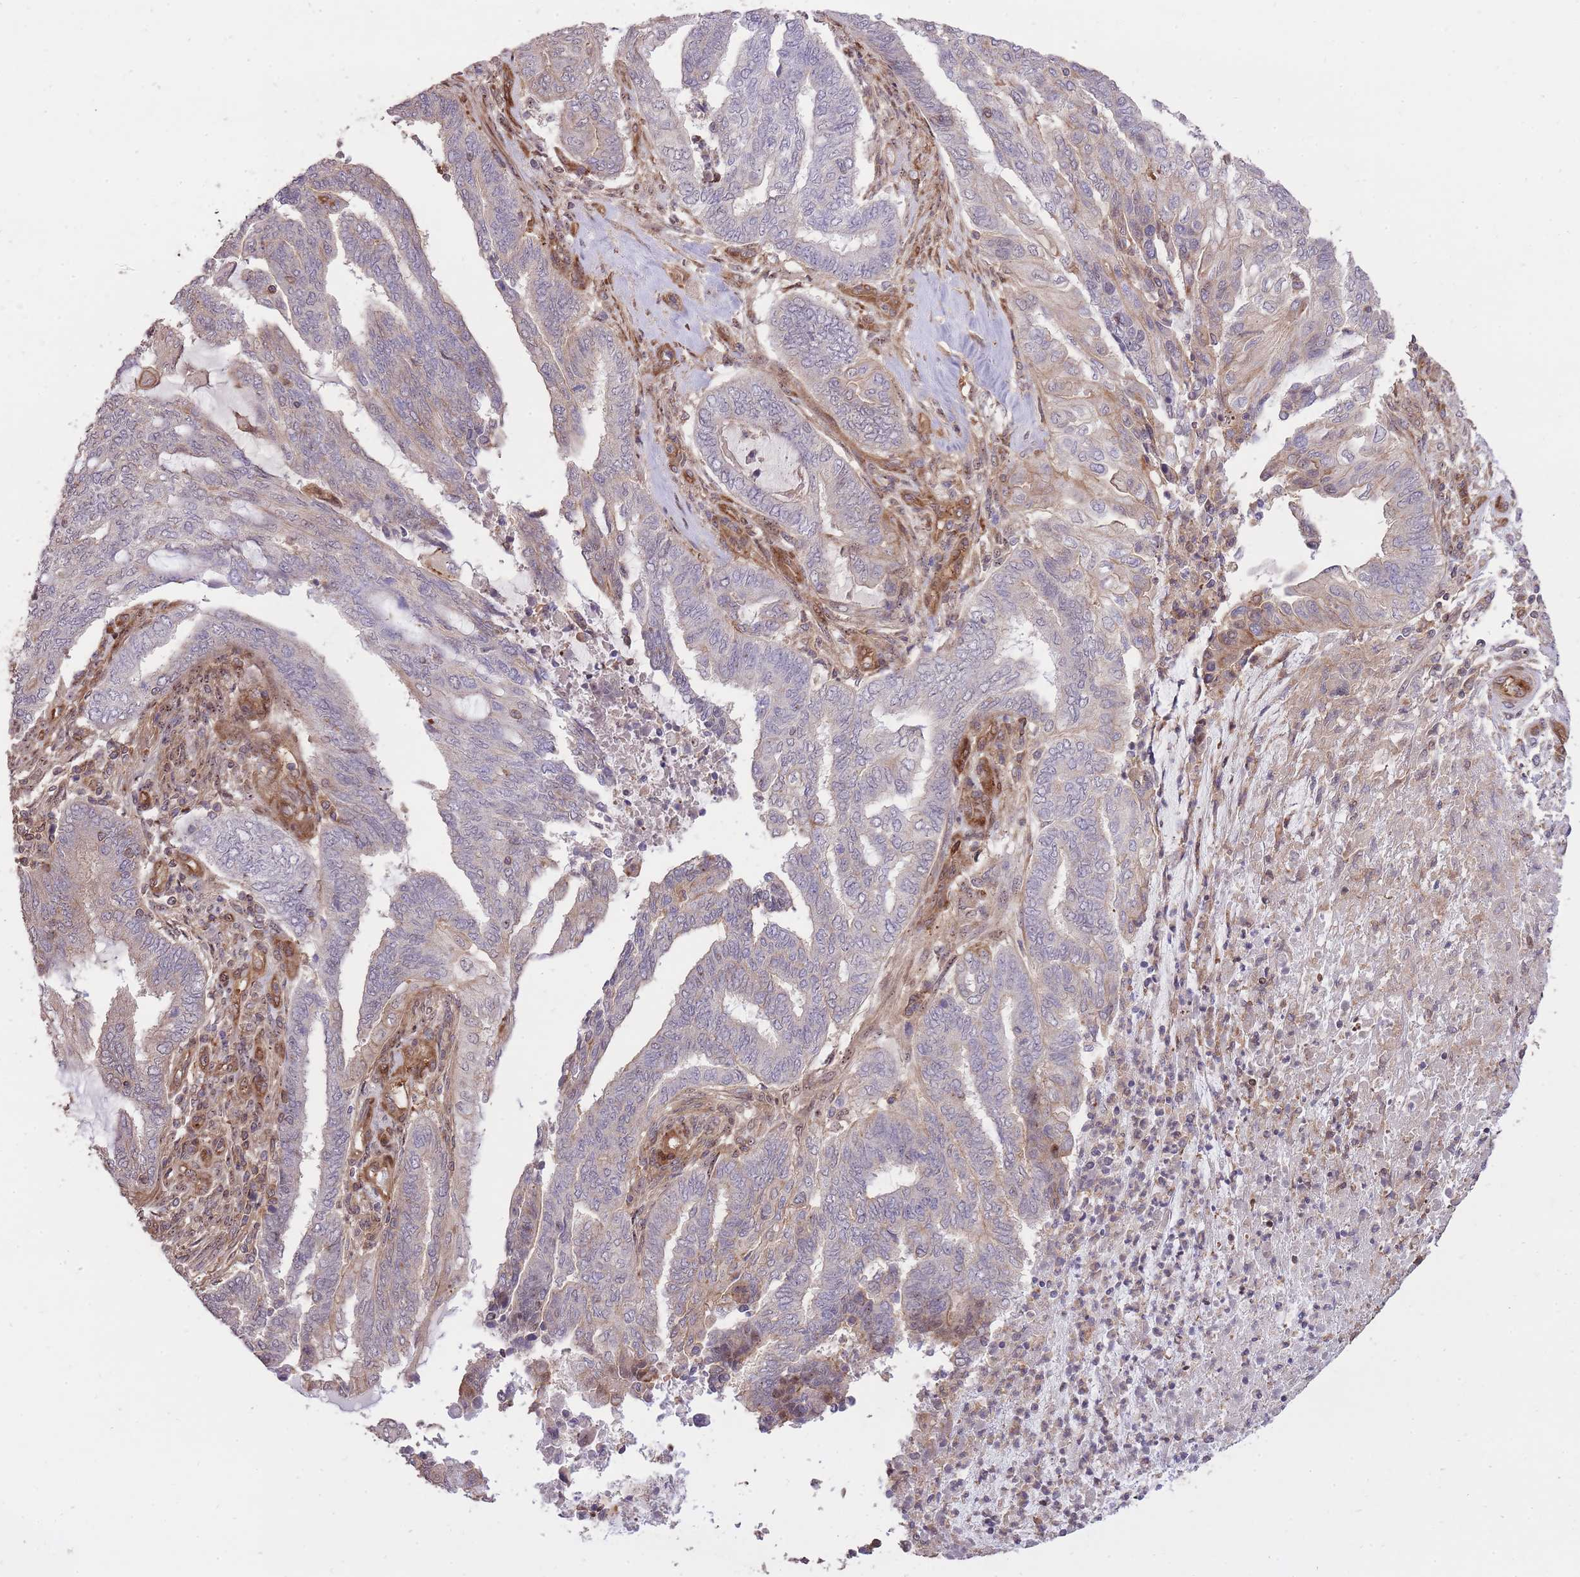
{"staining": {"intensity": "negative", "quantity": "none", "location": "none"}, "tissue": "endometrial cancer", "cell_type": "Tumor cells", "image_type": "cancer", "snomed": [{"axis": "morphology", "description": "Adenocarcinoma, NOS"}, {"axis": "topography", "description": "Uterus"}, {"axis": "topography", "description": "Endometrium"}], "caption": "This is an immunohistochemistry (IHC) image of endometrial cancer. There is no staining in tumor cells.", "gene": "PLD1", "patient": {"sex": "female", "age": 70}}